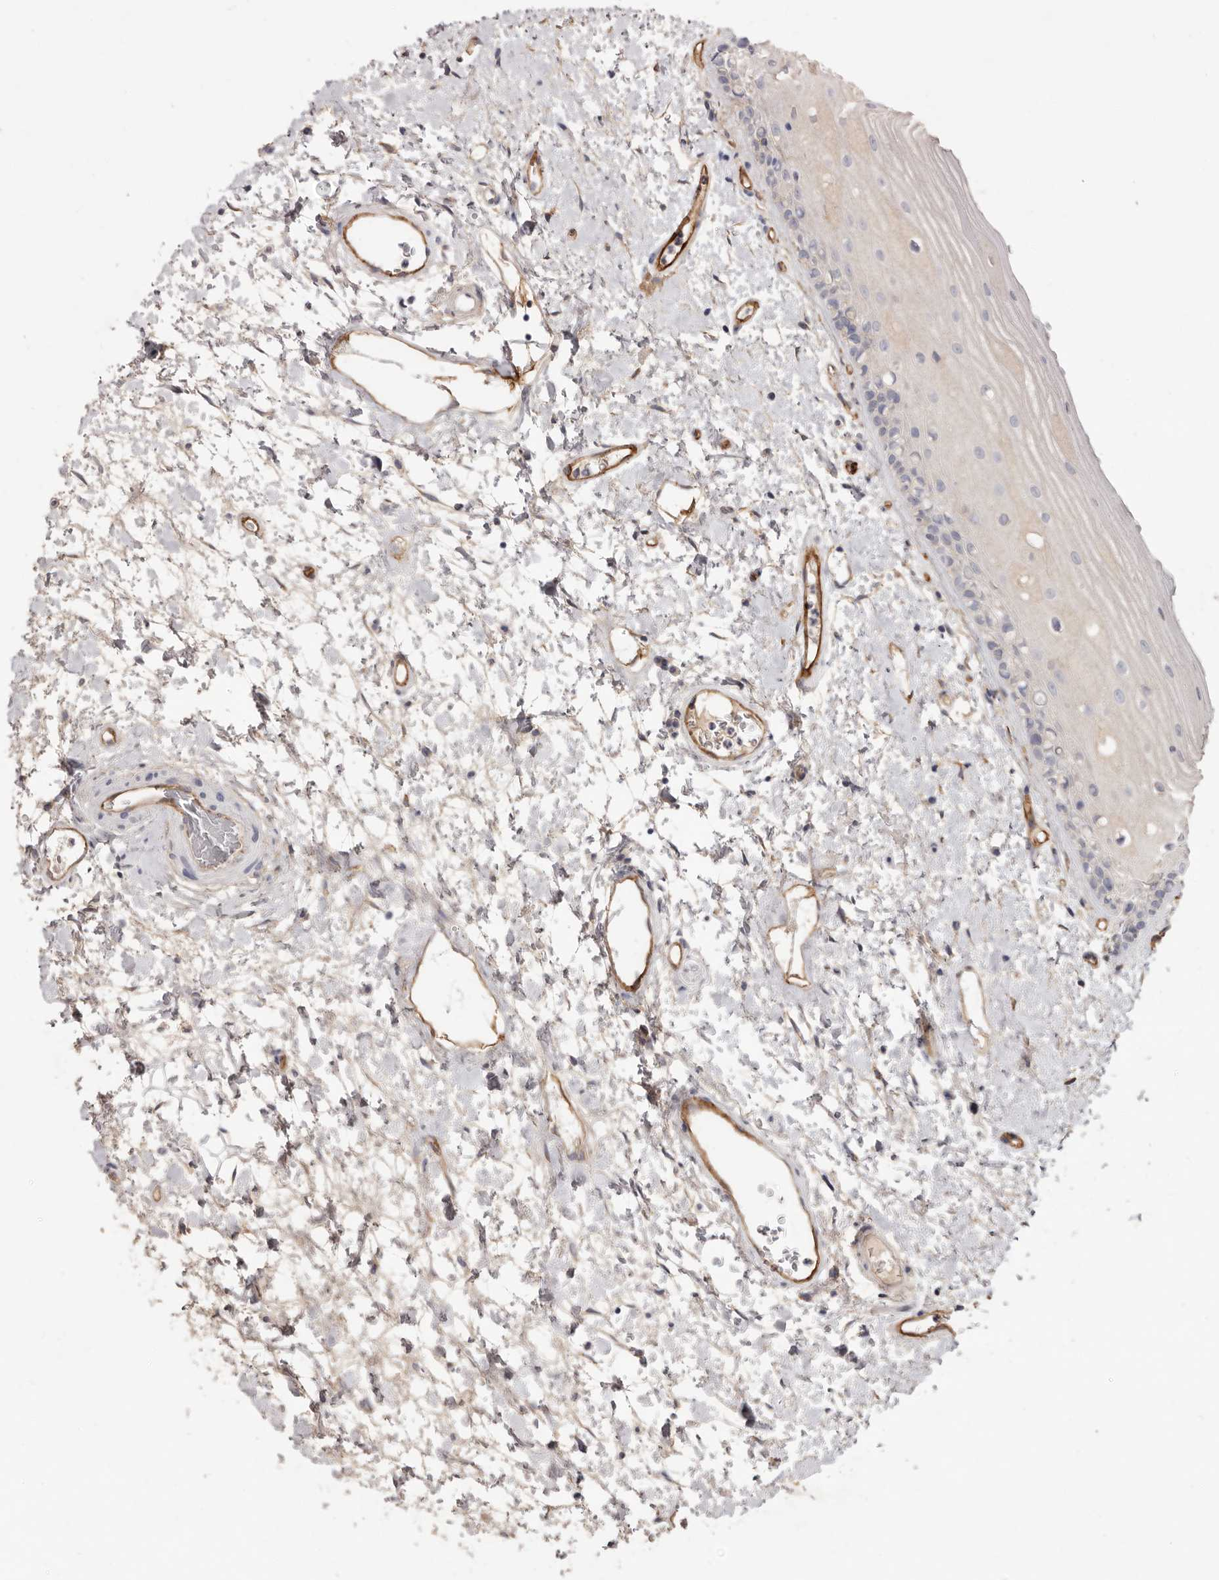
{"staining": {"intensity": "negative", "quantity": "none", "location": "none"}, "tissue": "oral mucosa", "cell_type": "Squamous epithelial cells", "image_type": "normal", "snomed": [{"axis": "morphology", "description": "Normal tissue, NOS"}, {"axis": "topography", "description": "Oral tissue"}], "caption": "This is an immunohistochemistry histopathology image of benign oral mucosa. There is no staining in squamous epithelial cells.", "gene": "LRRC66", "patient": {"sex": "female", "age": 76}}